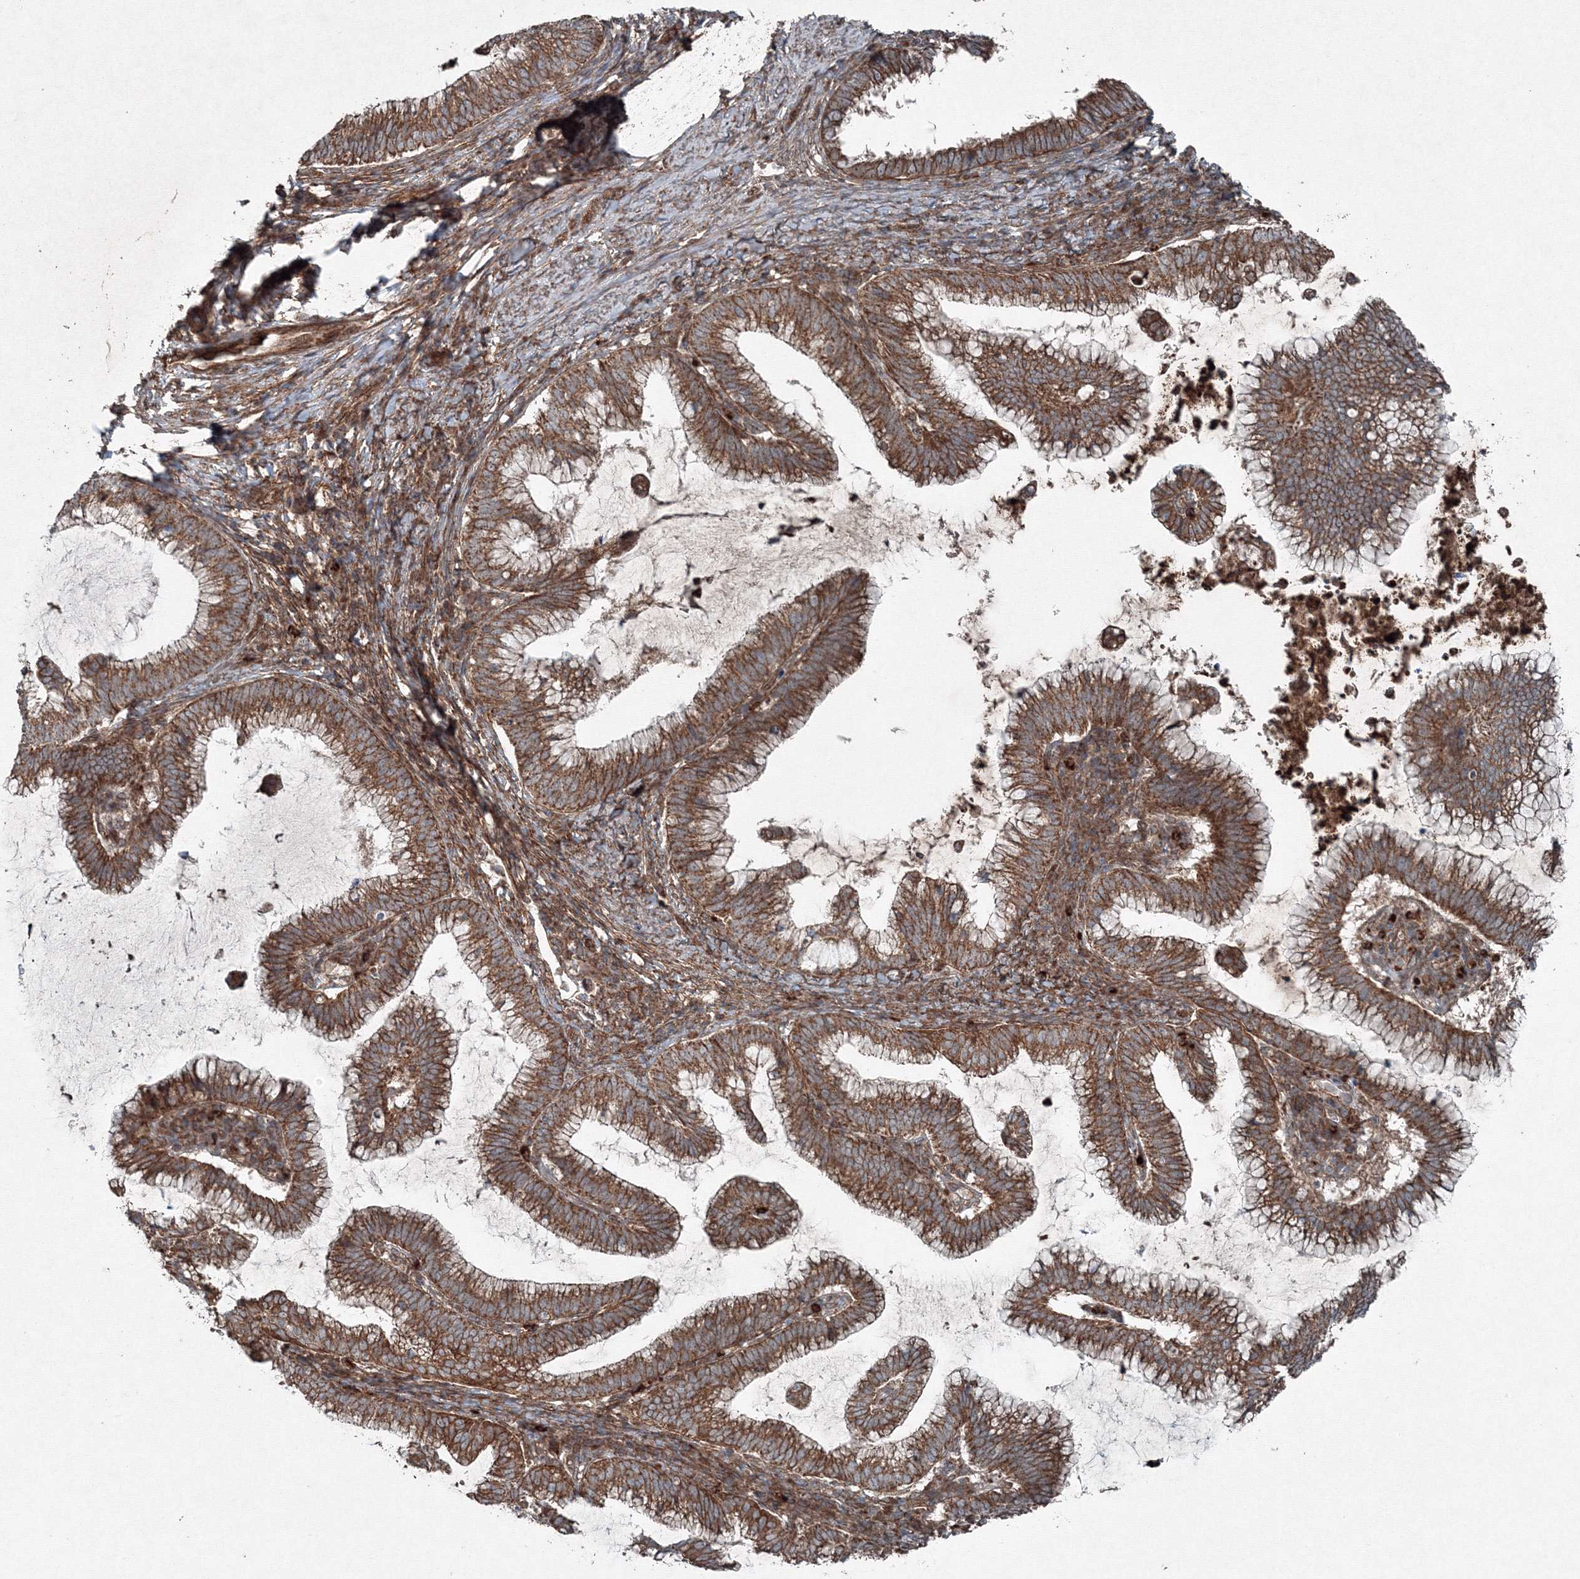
{"staining": {"intensity": "strong", "quantity": ">75%", "location": "cytoplasmic/membranous"}, "tissue": "cervical cancer", "cell_type": "Tumor cells", "image_type": "cancer", "snomed": [{"axis": "morphology", "description": "Adenocarcinoma, NOS"}, {"axis": "topography", "description": "Cervix"}], "caption": "Brown immunohistochemical staining in human cervical adenocarcinoma displays strong cytoplasmic/membranous positivity in approximately >75% of tumor cells.", "gene": "COPS7B", "patient": {"sex": "female", "age": 36}}